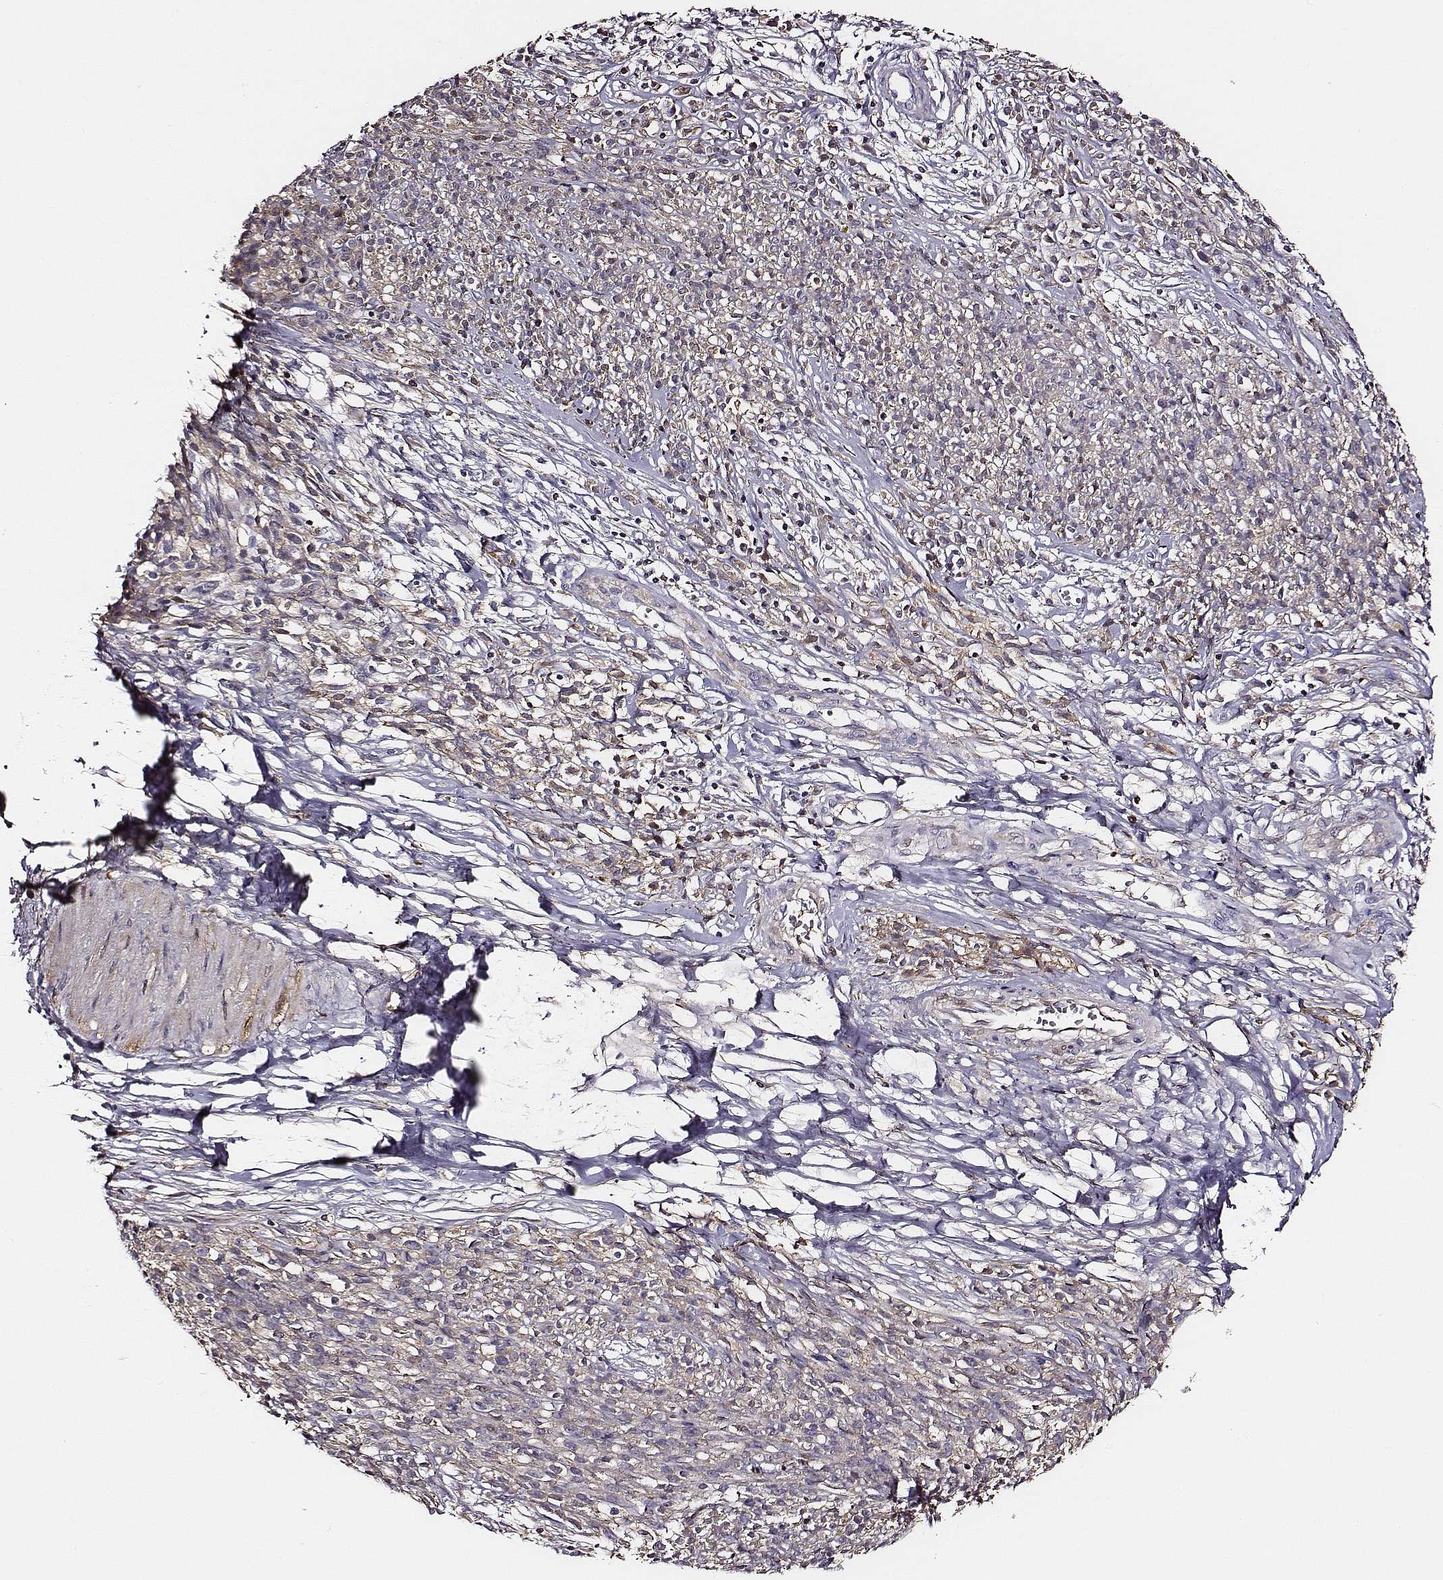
{"staining": {"intensity": "negative", "quantity": "none", "location": "none"}, "tissue": "melanoma", "cell_type": "Tumor cells", "image_type": "cancer", "snomed": [{"axis": "morphology", "description": "Malignant melanoma, NOS"}, {"axis": "topography", "description": "Skin"}, {"axis": "topography", "description": "Skin of trunk"}], "caption": "Tumor cells show no significant positivity in melanoma.", "gene": "TF", "patient": {"sex": "male", "age": 74}}